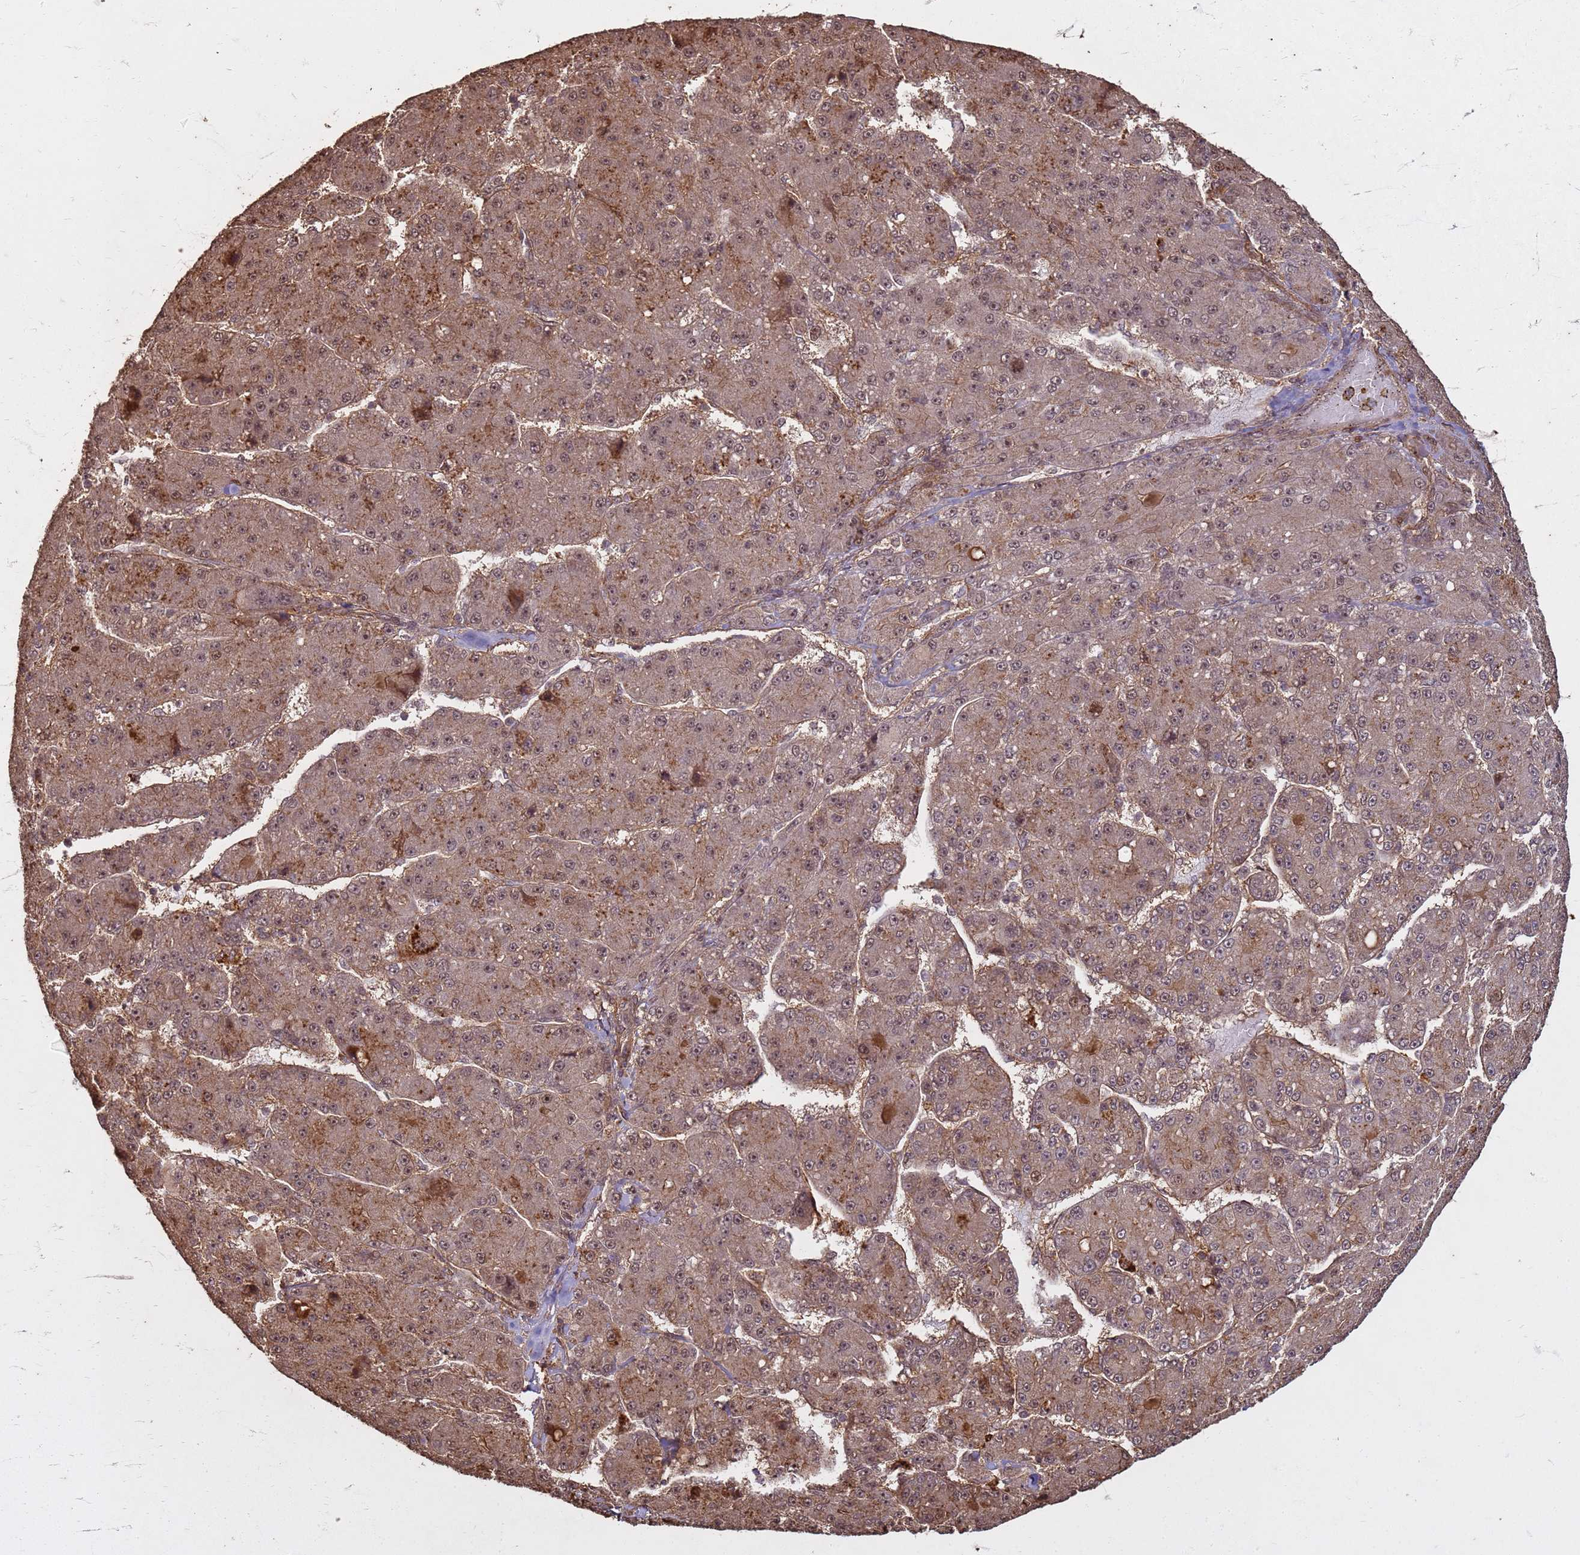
{"staining": {"intensity": "weak", "quantity": "25%-75%", "location": "cytoplasmic/membranous,nuclear"}, "tissue": "liver cancer", "cell_type": "Tumor cells", "image_type": "cancer", "snomed": [{"axis": "morphology", "description": "Carcinoma, Hepatocellular, NOS"}, {"axis": "topography", "description": "Liver"}], "caption": "Liver hepatocellular carcinoma stained with a protein marker demonstrates weak staining in tumor cells.", "gene": "KIF26A", "patient": {"sex": "male", "age": 67}}